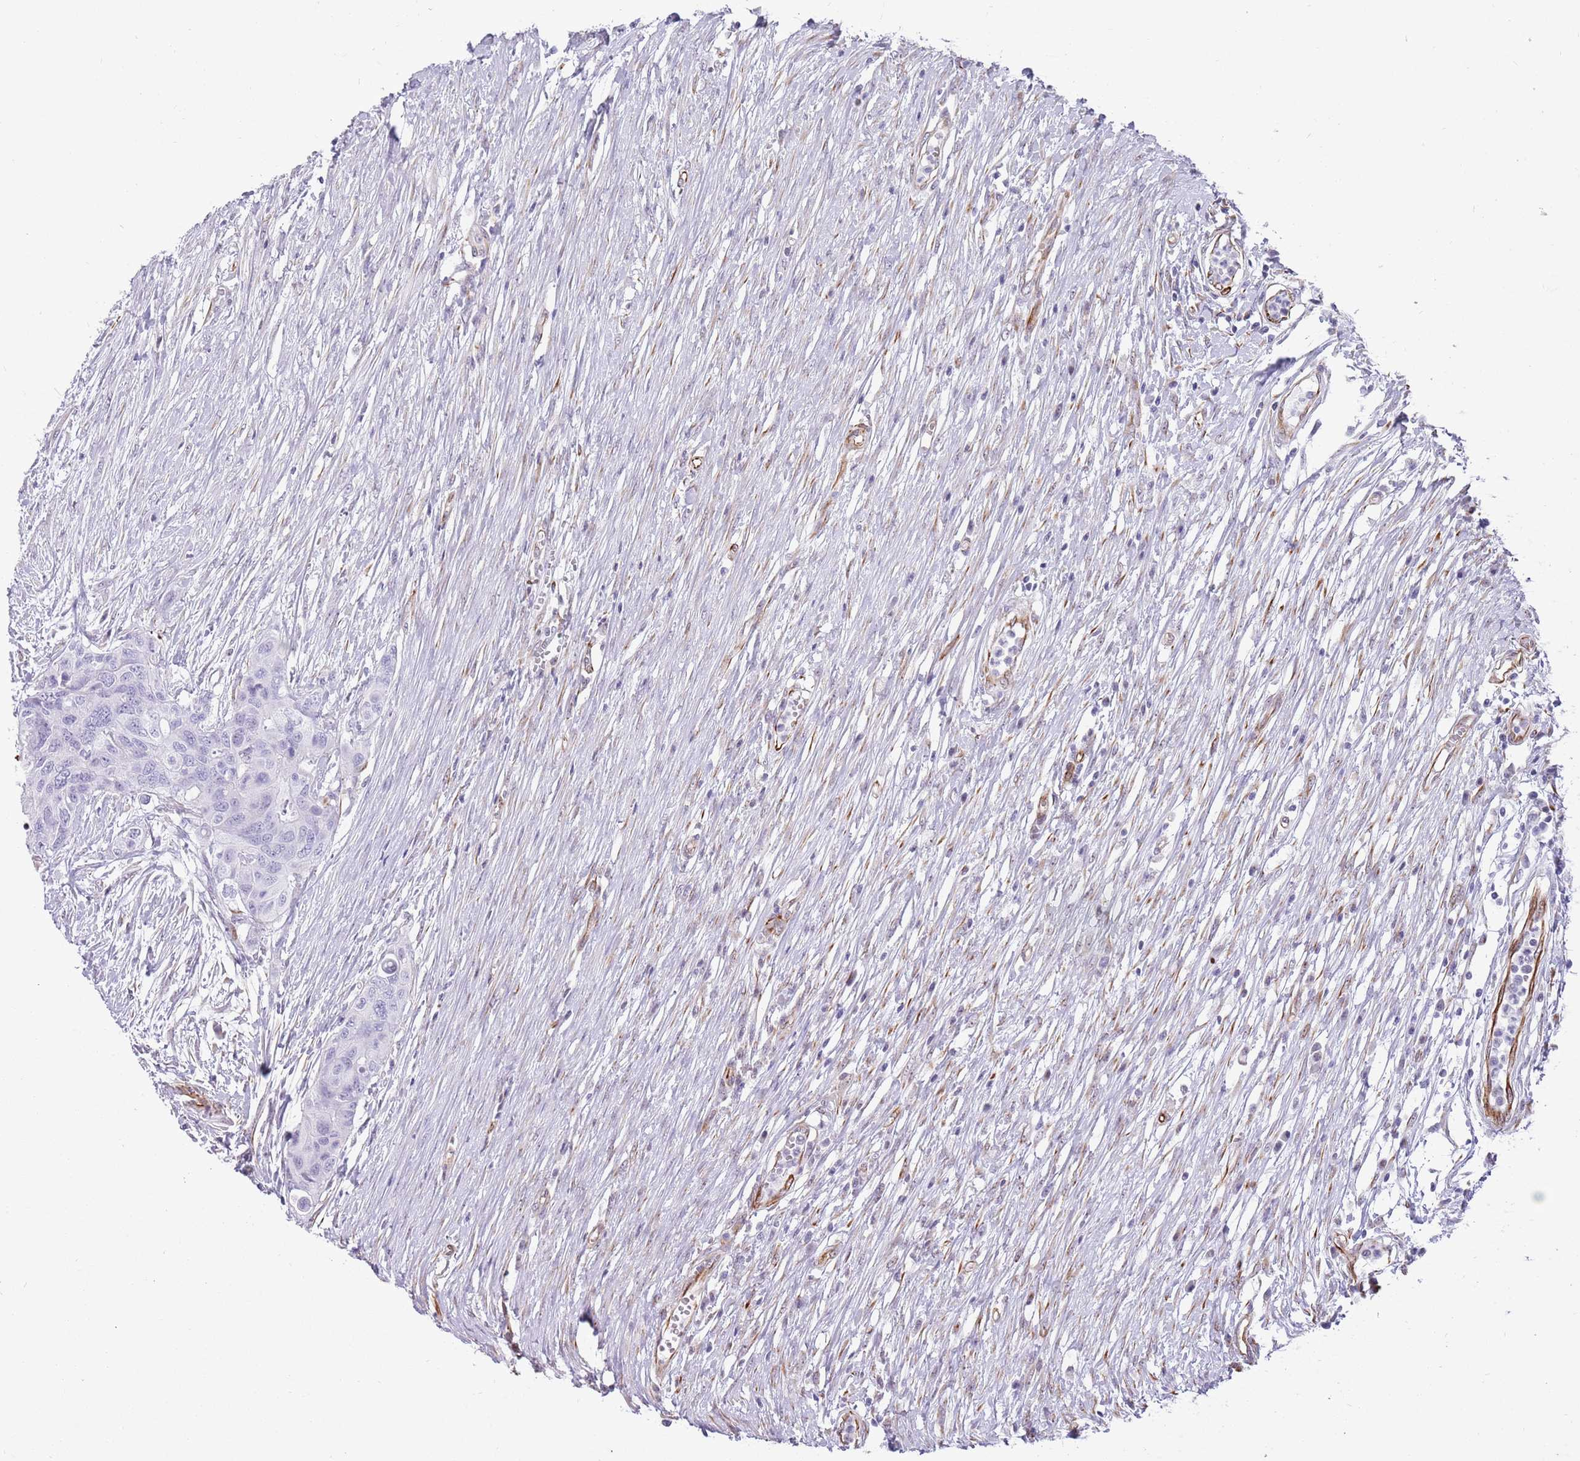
{"staining": {"intensity": "weak", "quantity": "<25%", "location": "nuclear"}, "tissue": "colorectal cancer", "cell_type": "Tumor cells", "image_type": "cancer", "snomed": [{"axis": "morphology", "description": "Adenocarcinoma, NOS"}, {"axis": "topography", "description": "Colon"}], "caption": "DAB (3,3'-diaminobenzidine) immunohistochemical staining of colorectal adenocarcinoma displays no significant expression in tumor cells.", "gene": "NBPF3", "patient": {"sex": "male", "age": 77}}